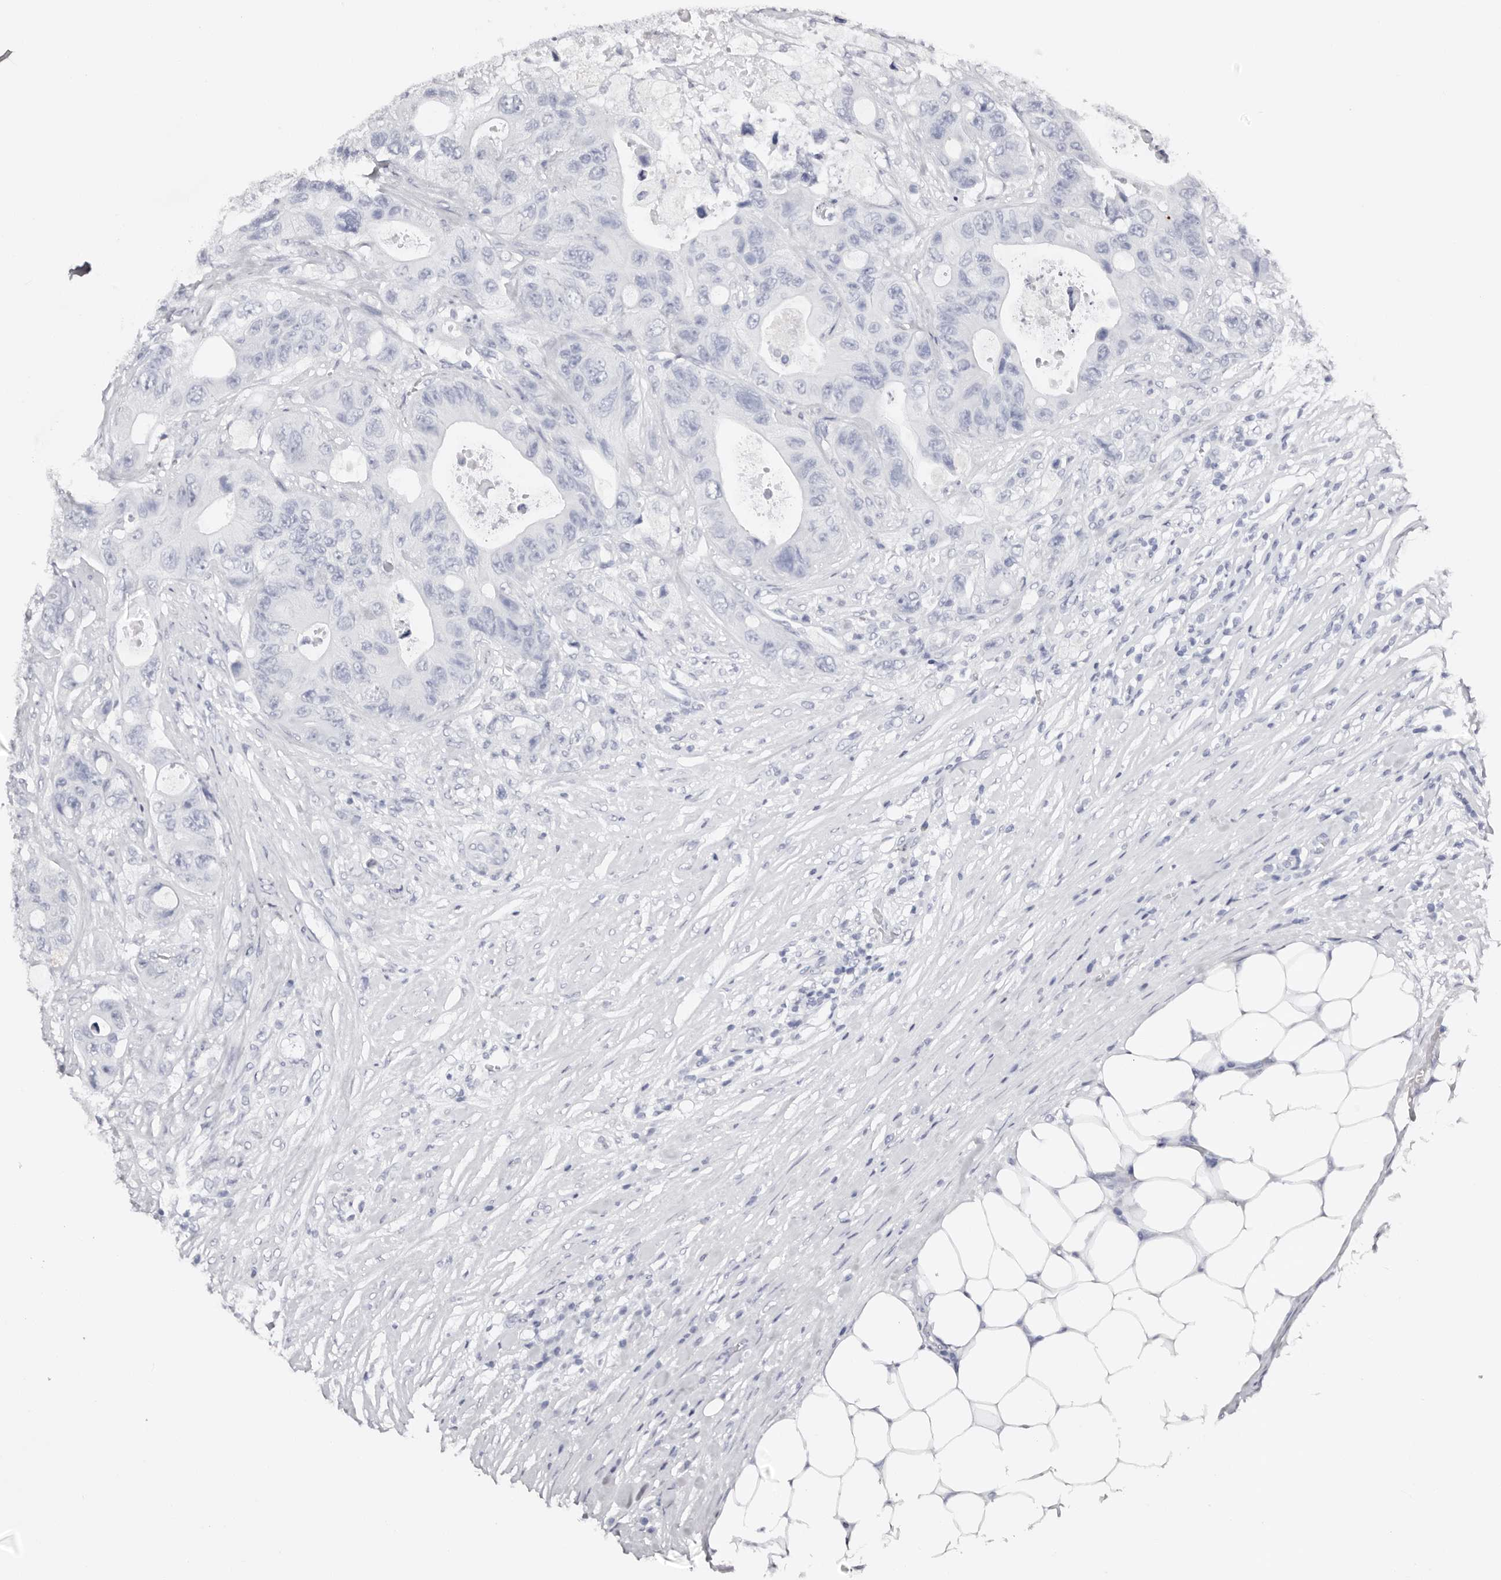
{"staining": {"intensity": "negative", "quantity": "none", "location": "none"}, "tissue": "colorectal cancer", "cell_type": "Tumor cells", "image_type": "cancer", "snomed": [{"axis": "morphology", "description": "Adenocarcinoma, NOS"}, {"axis": "topography", "description": "Colon"}], "caption": "This image is of colorectal cancer stained with immunohistochemistry to label a protein in brown with the nuclei are counter-stained blue. There is no expression in tumor cells. Brightfield microscopy of immunohistochemistry (IHC) stained with DAB (brown) and hematoxylin (blue), captured at high magnification.", "gene": "ROM1", "patient": {"sex": "female", "age": 46}}